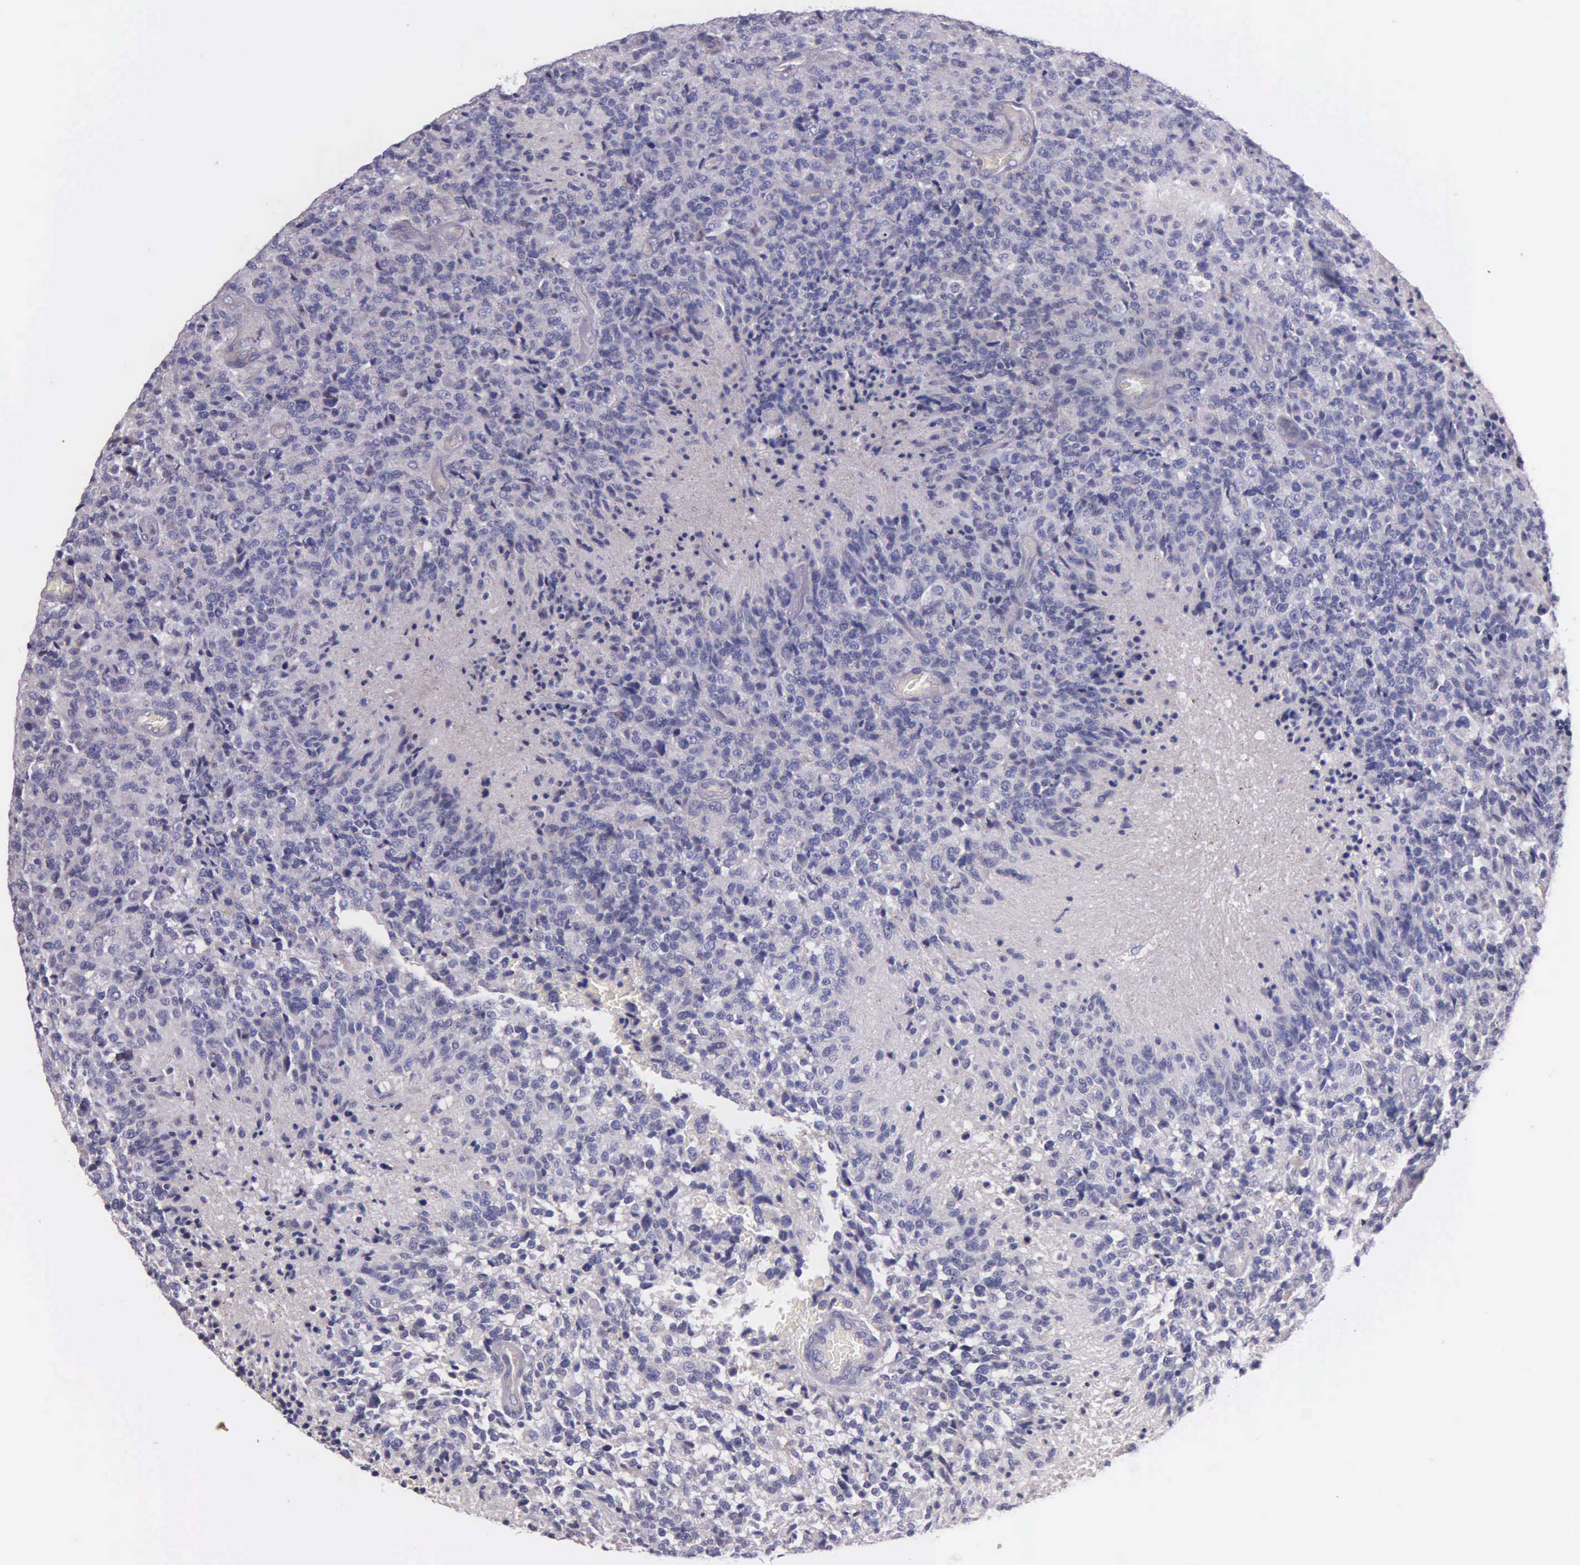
{"staining": {"intensity": "negative", "quantity": "none", "location": "none"}, "tissue": "glioma", "cell_type": "Tumor cells", "image_type": "cancer", "snomed": [{"axis": "morphology", "description": "Glioma, malignant, High grade"}, {"axis": "topography", "description": "Brain"}], "caption": "Tumor cells show no significant staining in glioma.", "gene": "MIA2", "patient": {"sex": "male", "age": 36}}